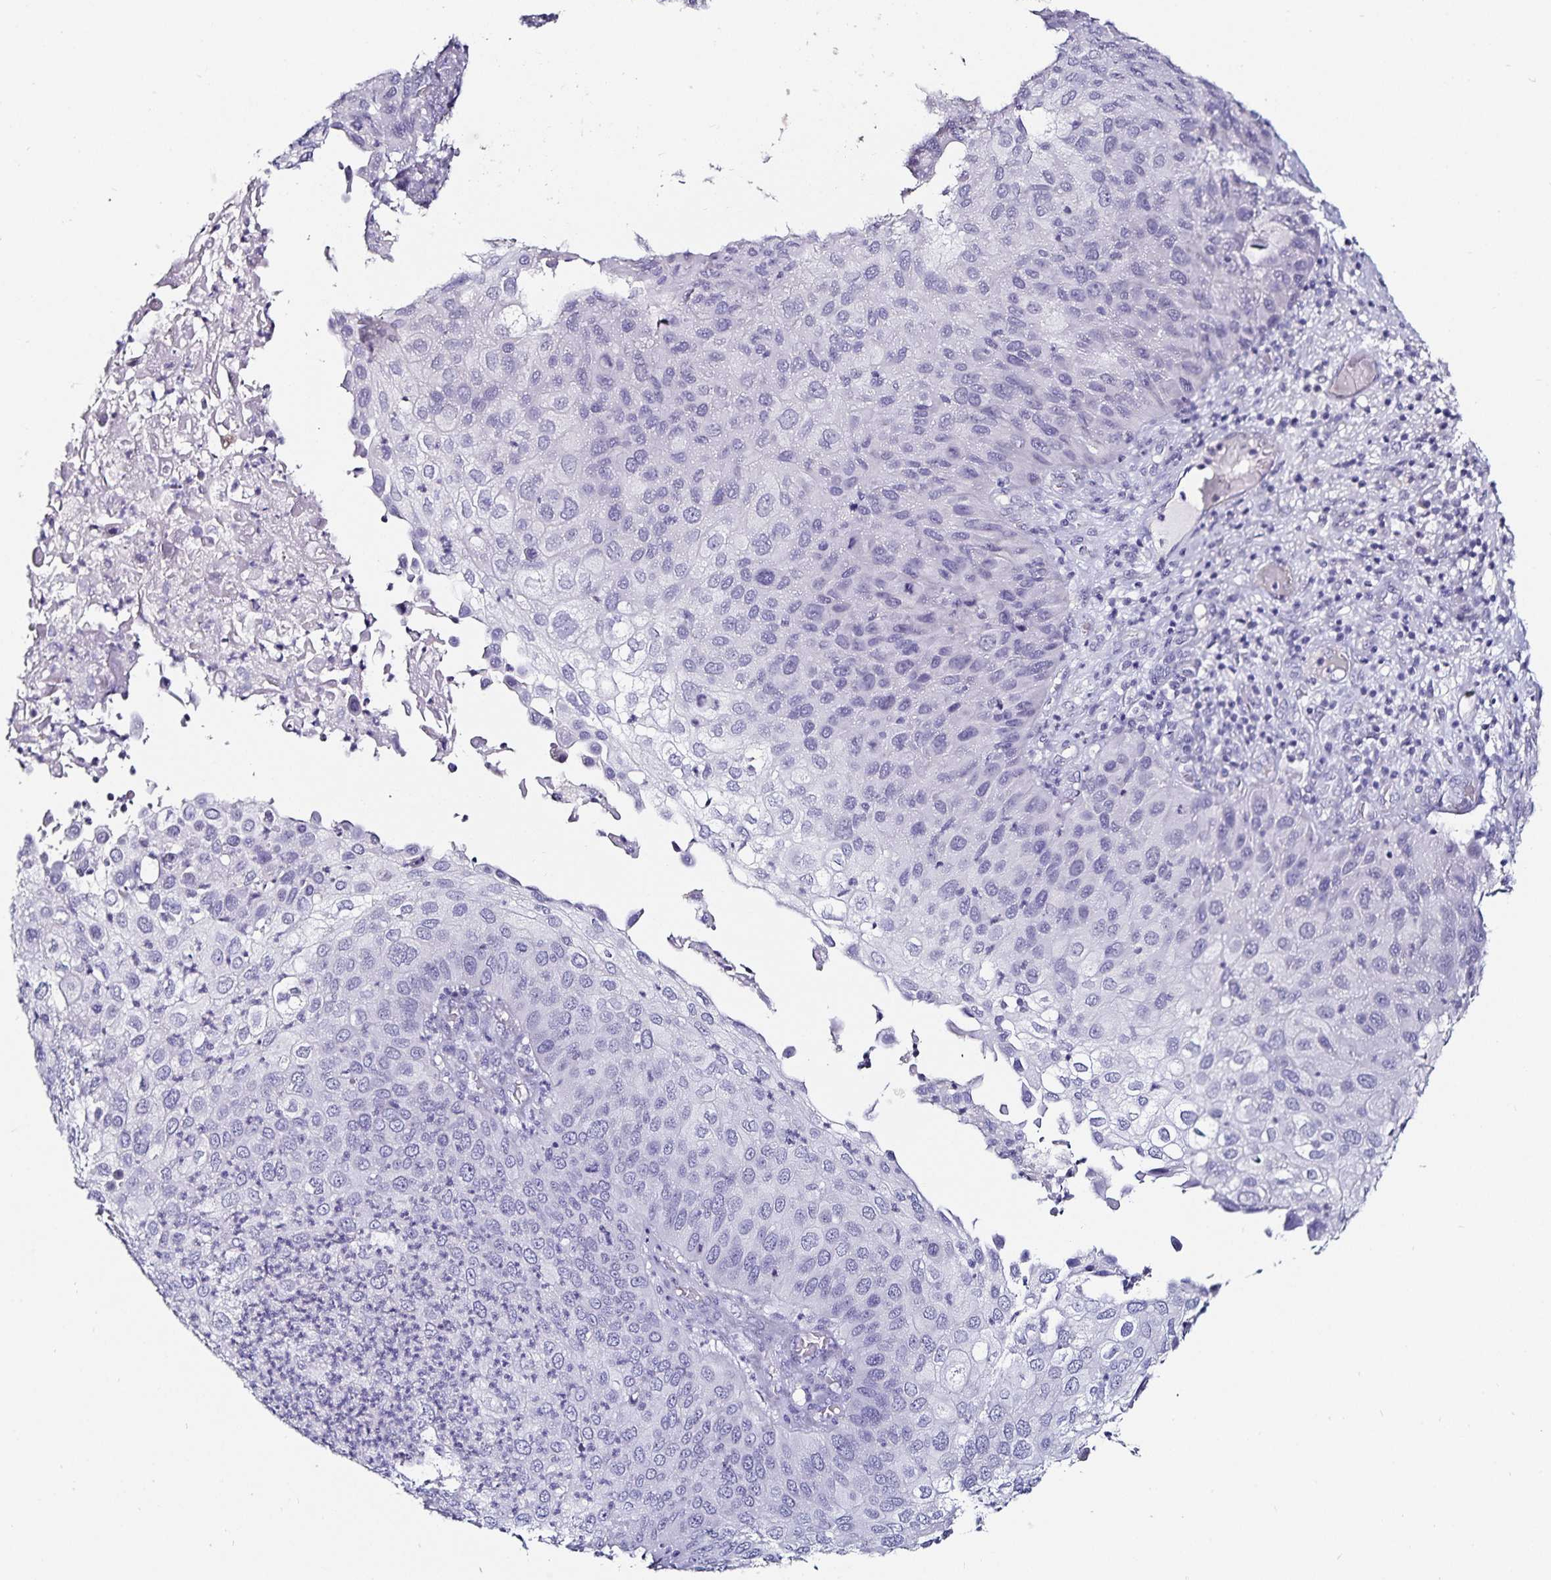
{"staining": {"intensity": "negative", "quantity": "none", "location": "none"}, "tissue": "skin cancer", "cell_type": "Tumor cells", "image_type": "cancer", "snomed": [{"axis": "morphology", "description": "Squamous cell carcinoma, NOS"}, {"axis": "topography", "description": "Skin"}], "caption": "Immunohistochemical staining of skin cancer shows no significant expression in tumor cells.", "gene": "TSPAN7", "patient": {"sex": "male", "age": 87}}